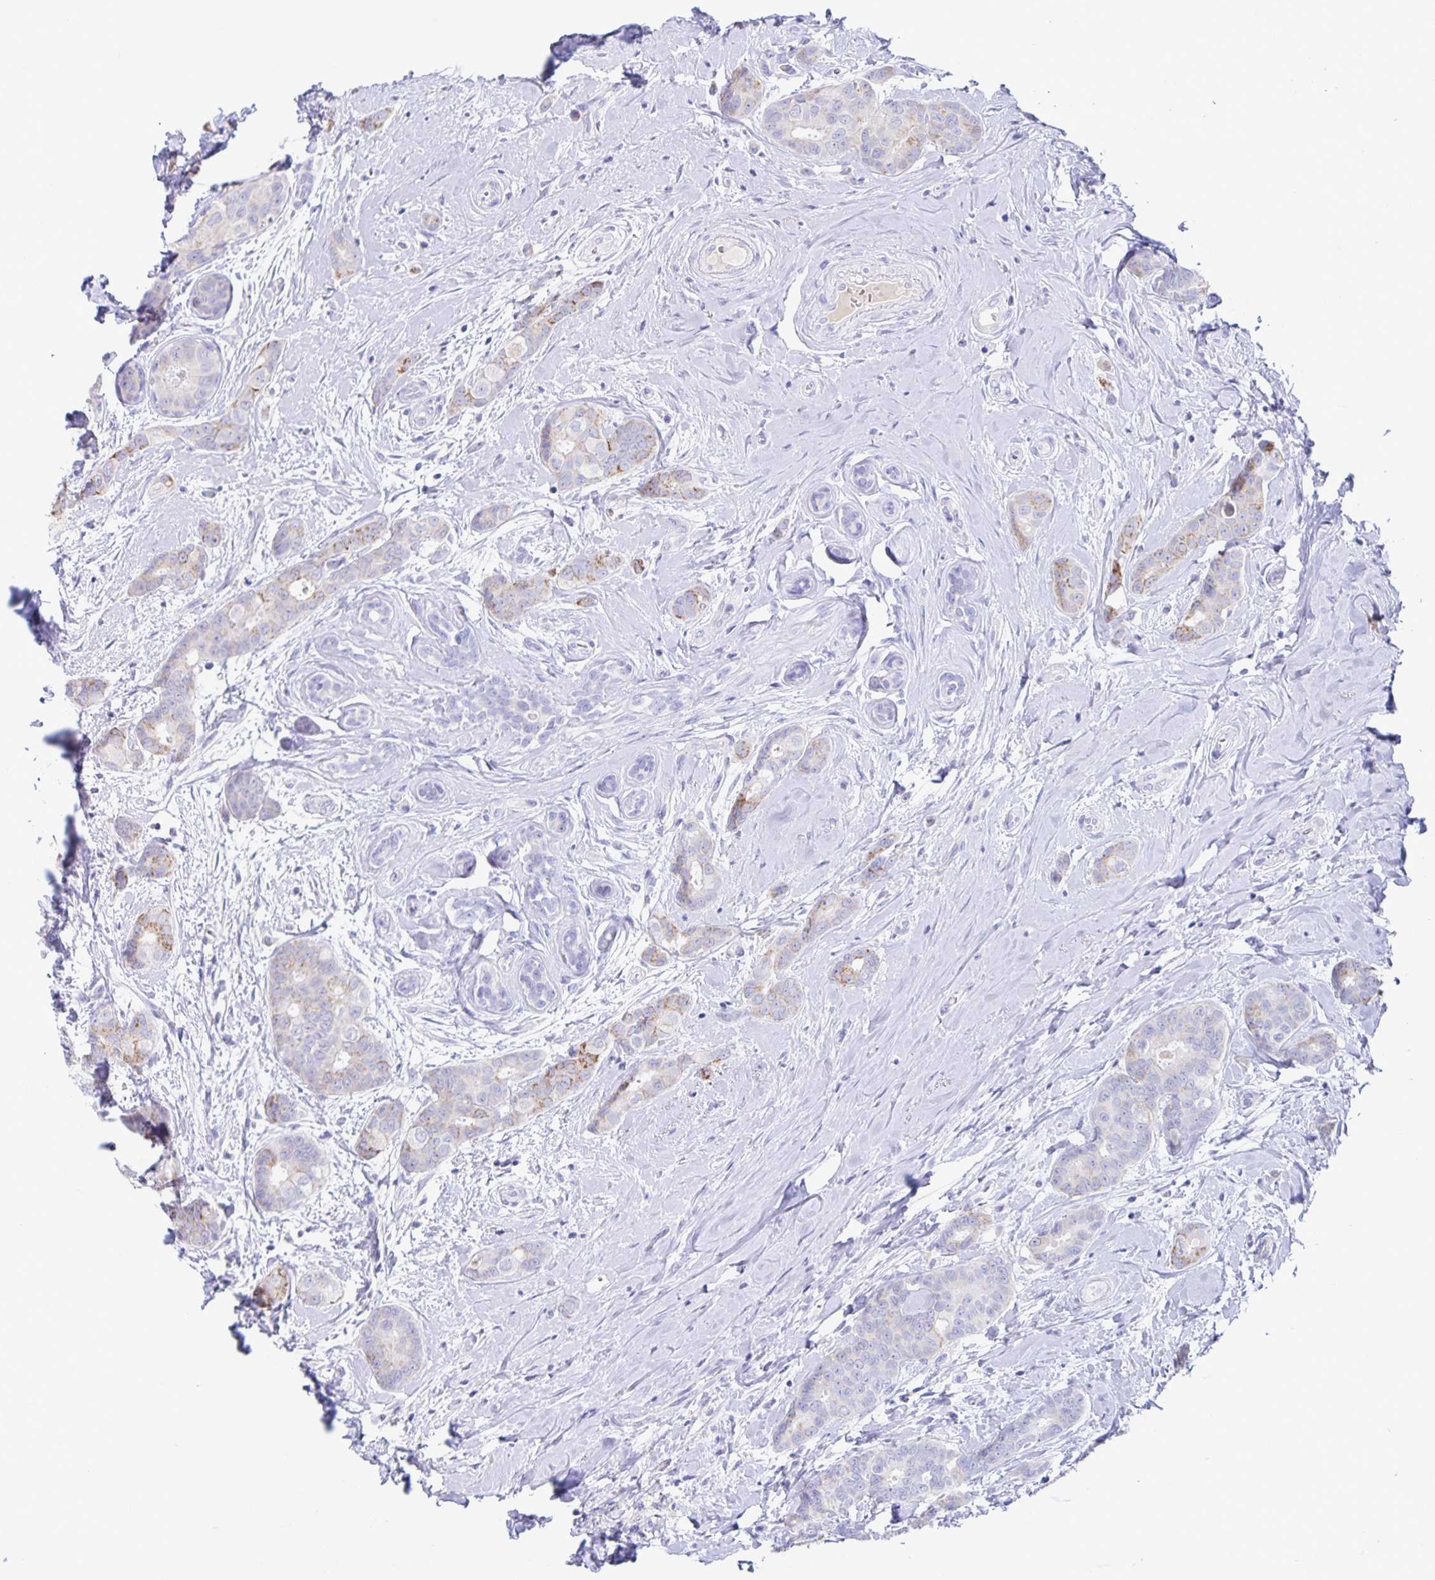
{"staining": {"intensity": "moderate", "quantity": "<25%", "location": "cytoplasmic/membranous"}, "tissue": "breast cancer", "cell_type": "Tumor cells", "image_type": "cancer", "snomed": [{"axis": "morphology", "description": "Duct carcinoma"}, {"axis": "topography", "description": "Breast"}], "caption": "Immunohistochemical staining of breast invasive ductal carcinoma reveals low levels of moderate cytoplasmic/membranous staining in about <25% of tumor cells. The staining was performed using DAB (3,3'-diaminobenzidine) to visualize the protein expression in brown, while the nuclei were stained in blue with hematoxylin (Magnification: 20x).", "gene": "RPL36A", "patient": {"sex": "female", "age": 45}}